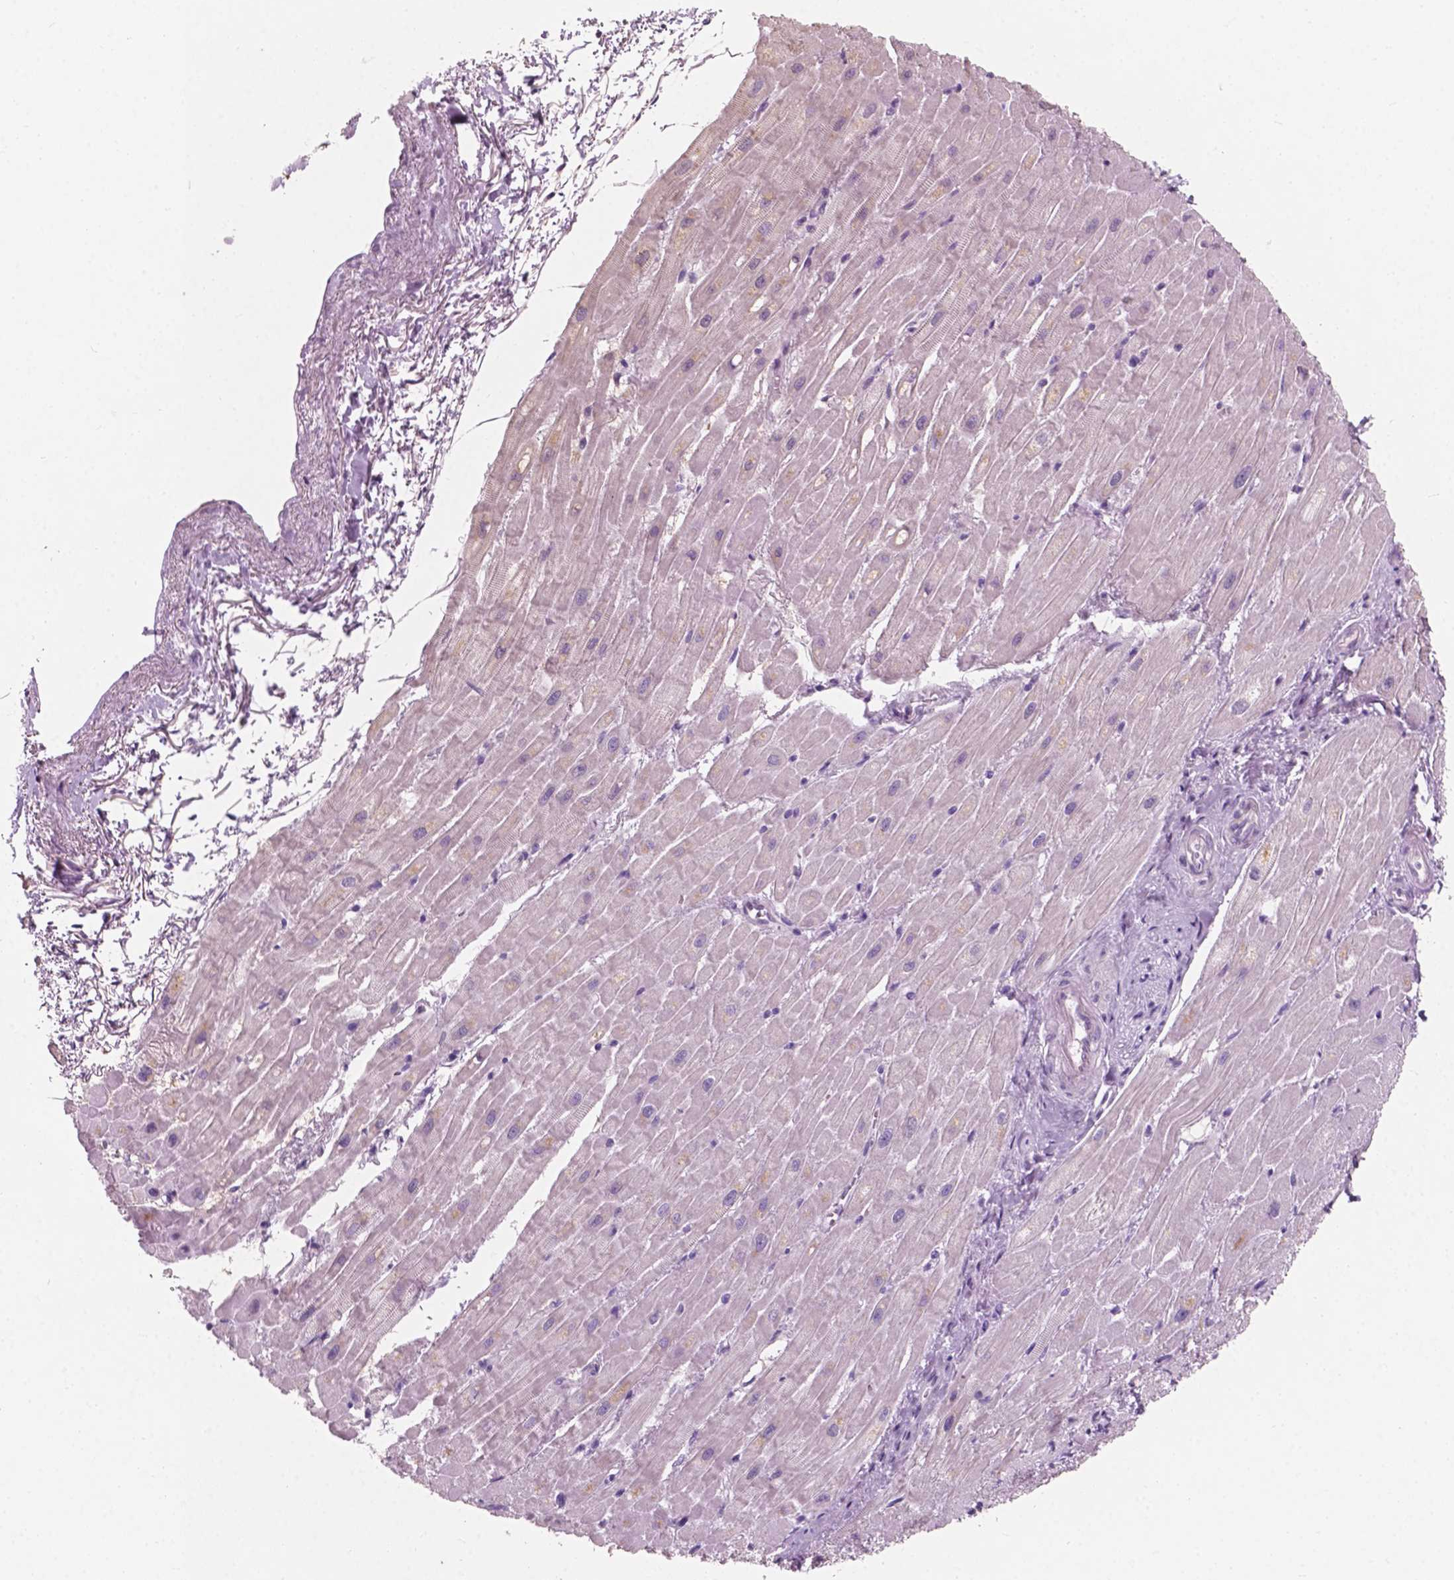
{"staining": {"intensity": "moderate", "quantity": "<25%", "location": "cytoplasmic/membranous"}, "tissue": "heart muscle", "cell_type": "Cardiomyocytes", "image_type": "normal", "snomed": [{"axis": "morphology", "description": "Normal tissue, NOS"}, {"axis": "topography", "description": "Heart"}], "caption": "The immunohistochemical stain highlights moderate cytoplasmic/membranous staining in cardiomyocytes of normal heart muscle.", "gene": "AWAT1", "patient": {"sex": "male", "age": 62}}